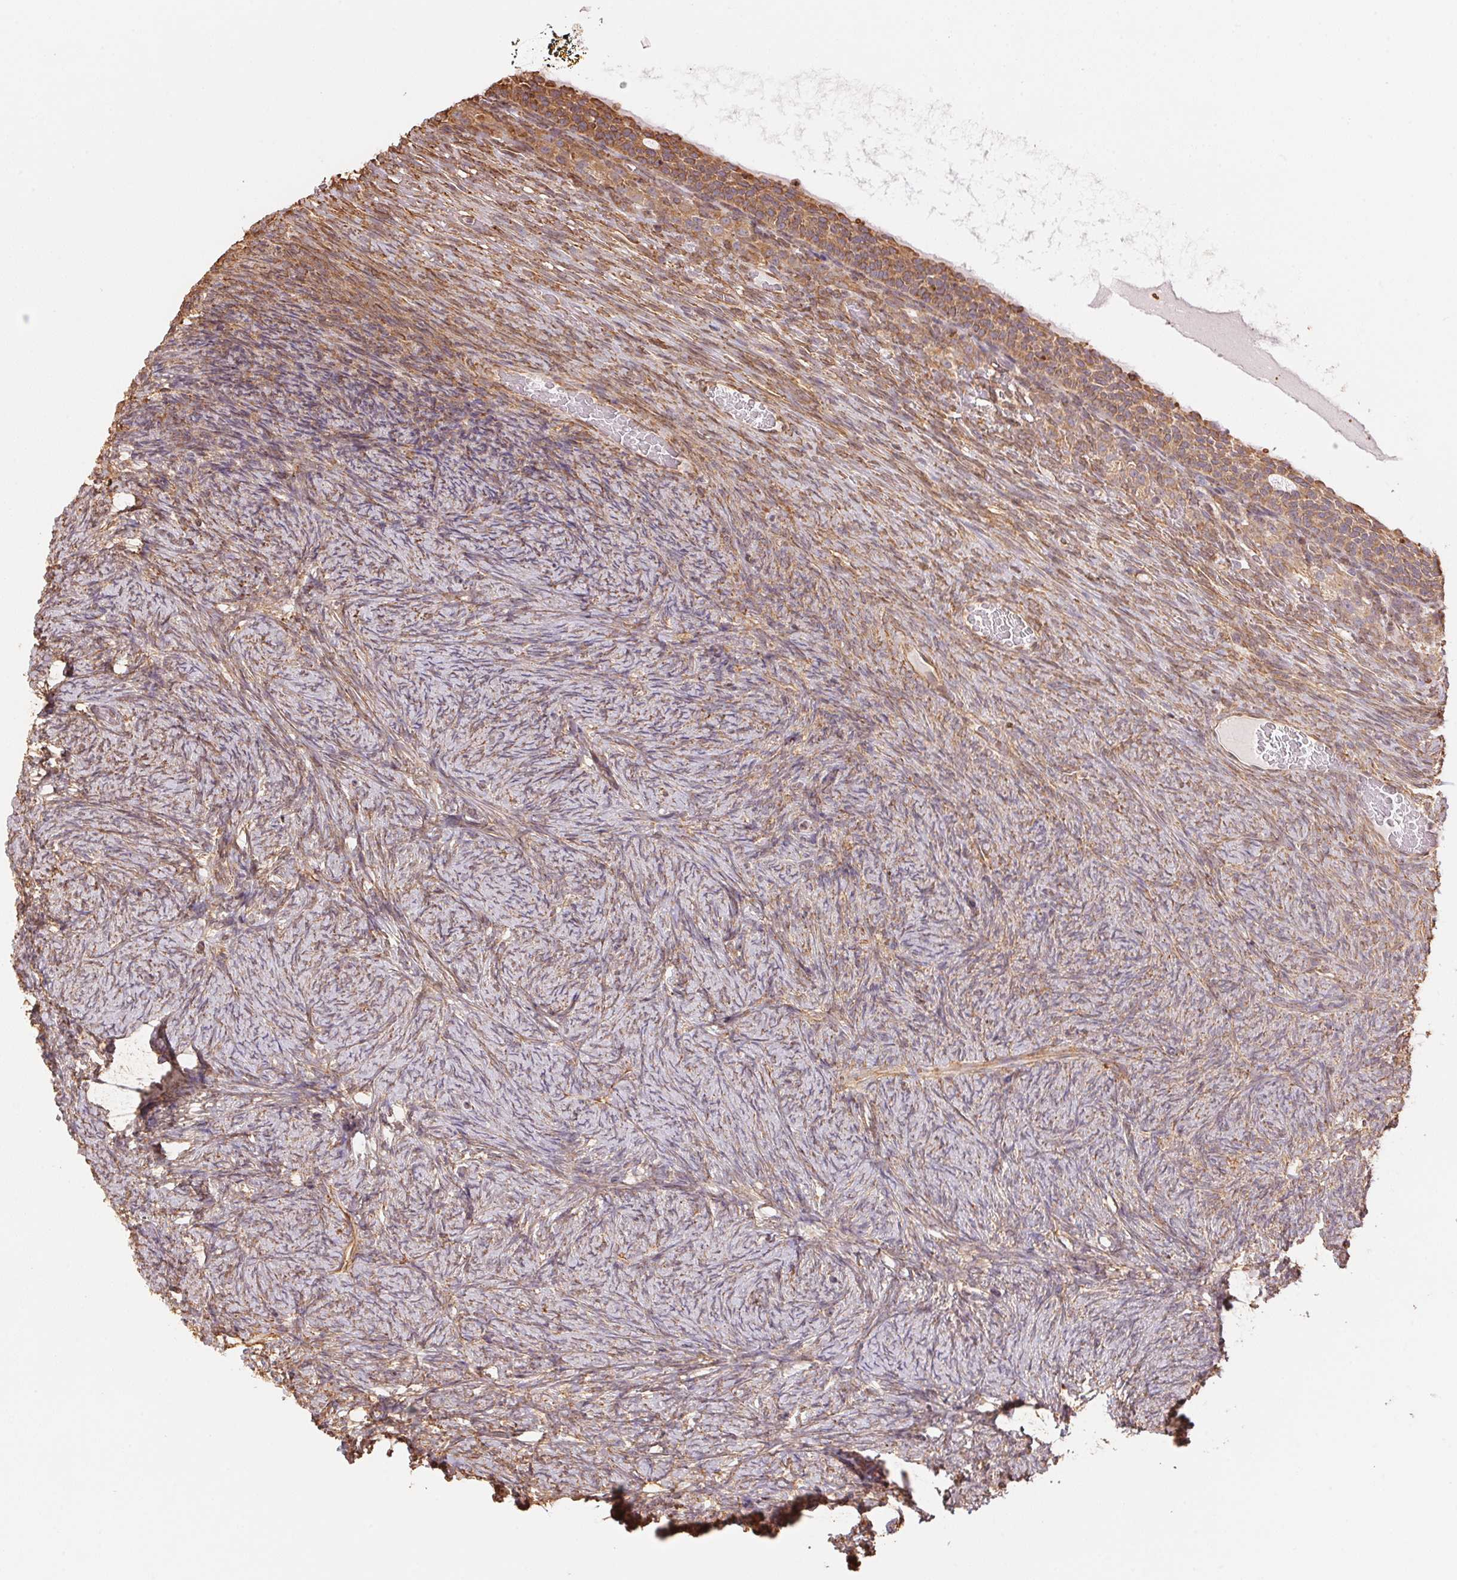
{"staining": {"intensity": "weak", "quantity": ">75%", "location": "cytoplasmic/membranous"}, "tissue": "ovary", "cell_type": "Follicle cells", "image_type": "normal", "snomed": [{"axis": "morphology", "description": "Normal tissue, NOS"}, {"axis": "topography", "description": "Ovary"}], "caption": "This image reveals IHC staining of unremarkable ovary, with low weak cytoplasmic/membranous staining in about >75% of follicle cells.", "gene": "C6orf163", "patient": {"sex": "female", "age": 34}}